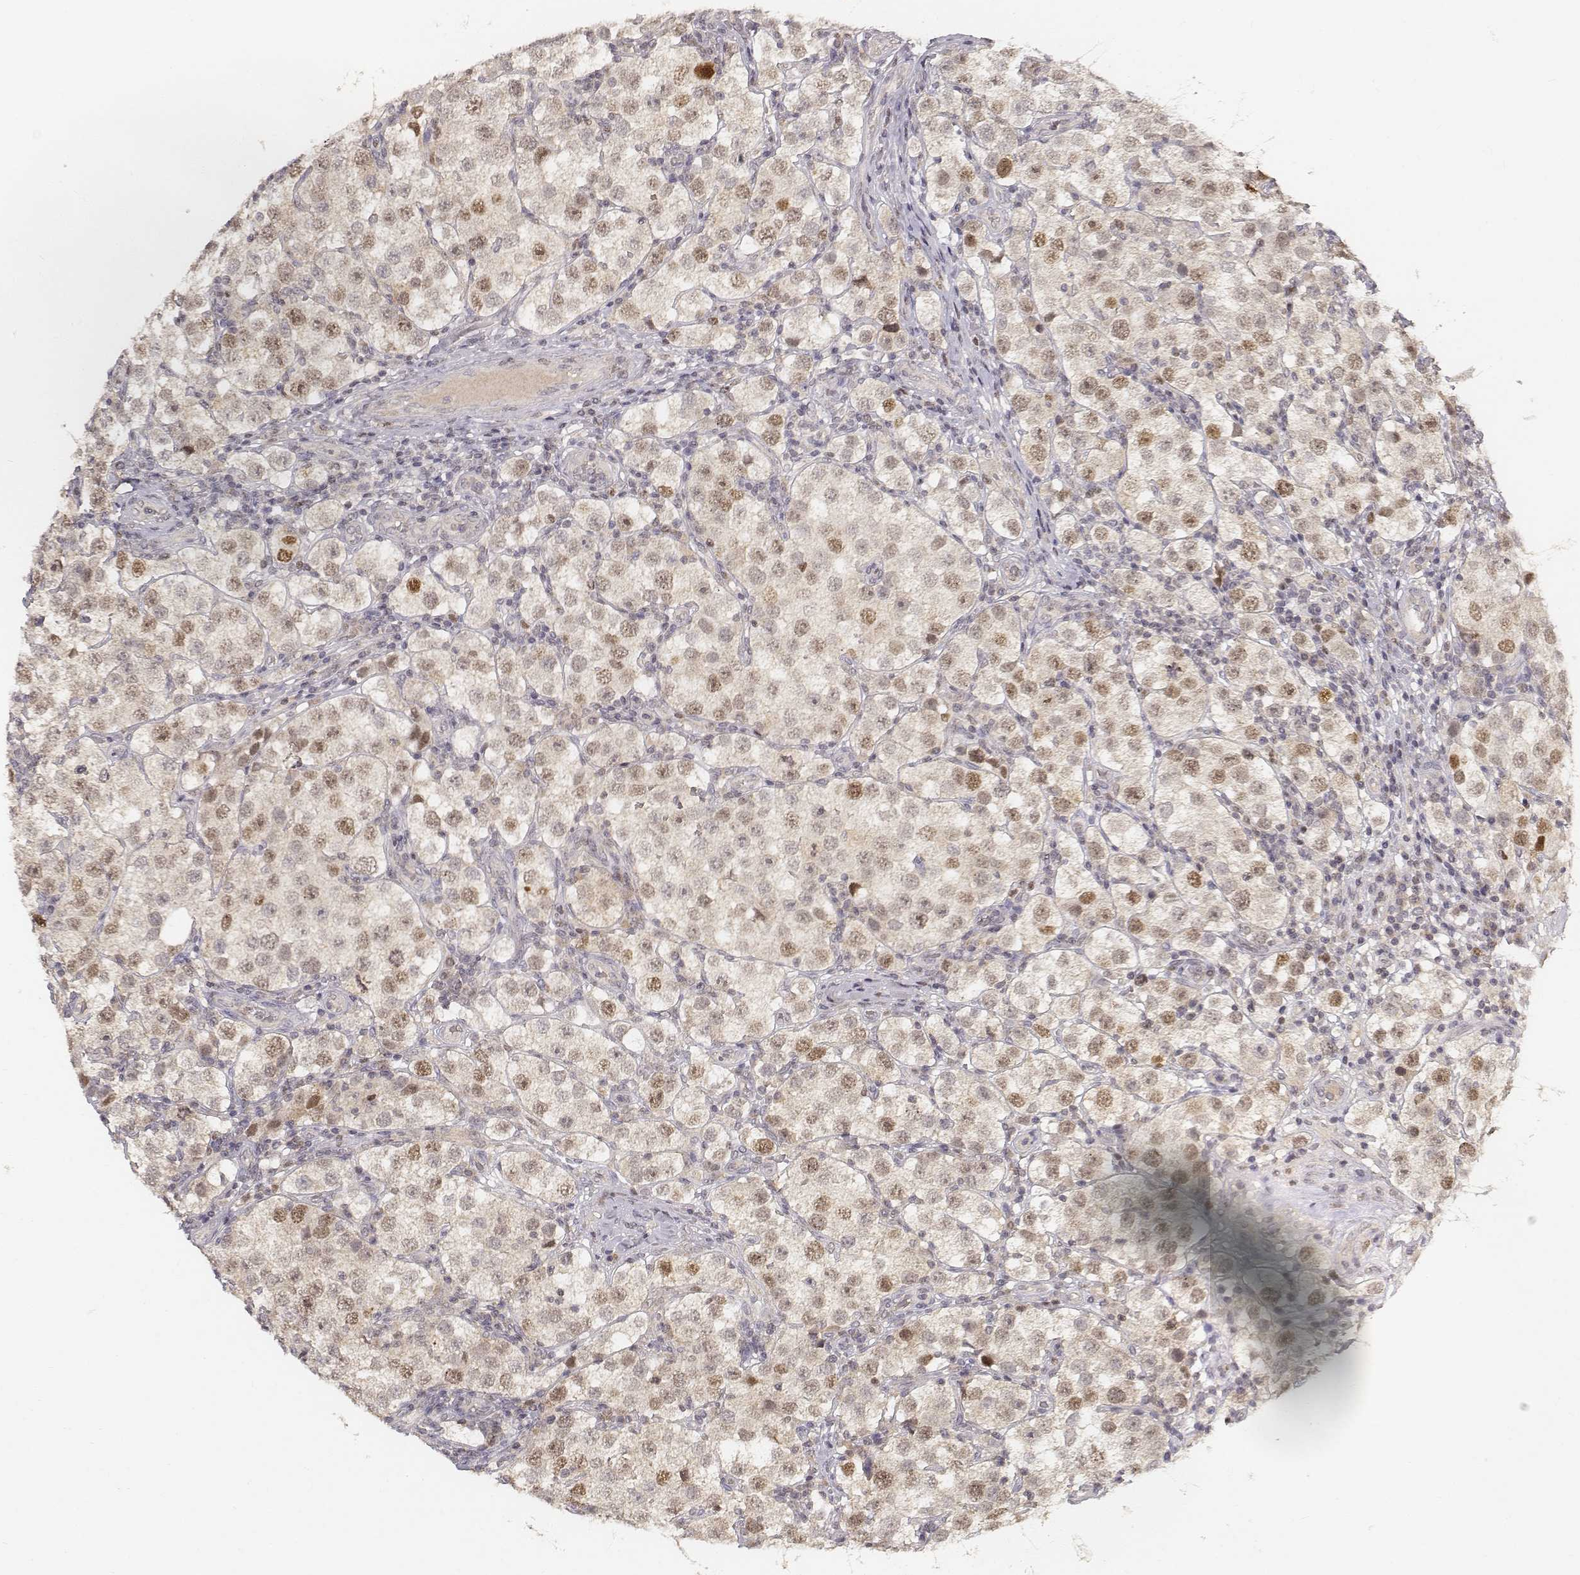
{"staining": {"intensity": "moderate", "quantity": "<25%", "location": "nuclear"}, "tissue": "testis cancer", "cell_type": "Tumor cells", "image_type": "cancer", "snomed": [{"axis": "morphology", "description": "Seminoma, NOS"}, {"axis": "topography", "description": "Testis"}], "caption": "Immunohistochemical staining of human testis cancer exhibits moderate nuclear protein positivity in about <25% of tumor cells.", "gene": "FANCD2", "patient": {"sex": "male", "age": 37}}